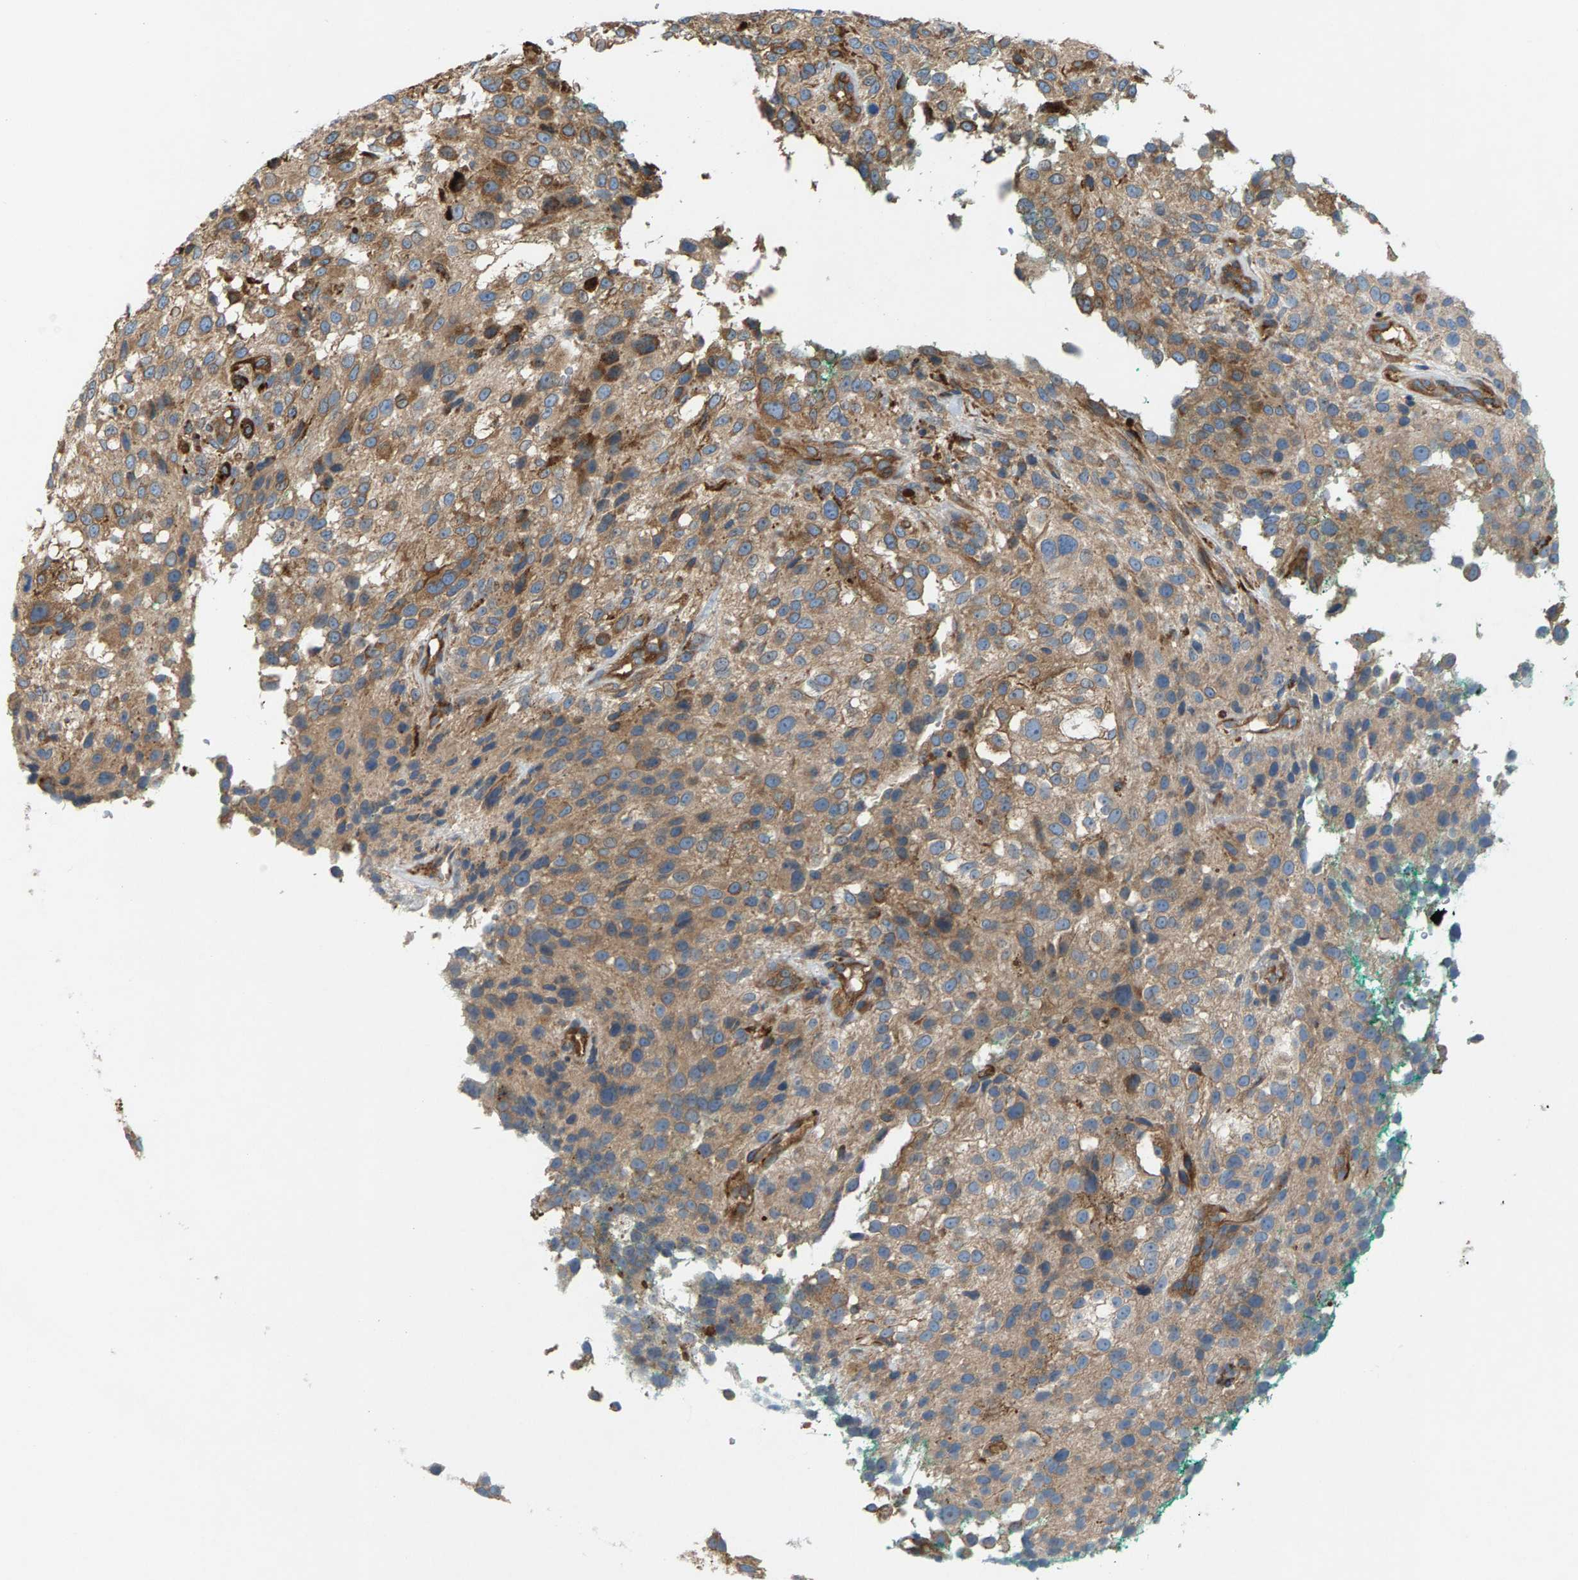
{"staining": {"intensity": "moderate", "quantity": ">75%", "location": "cytoplasmic/membranous"}, "tissue": "melanoma", "cell_type": "Tumor cells", "image_type": "cancer", "snomed": [{"axis": "morphology", "description": "Necrosis, NOS"}, {"axis": "morphology", "description": "Malignant melanoma, NOS"}, {"axis": "topography", "description": "Skin"}], "caption": "A histopathology image of malignant melanoma stained for a protein exhibits moderate cytoplasmic/membranous brown staining in tumor cells. (Stains: DAB in brown, nuclei in blue, Microscopy: brightfield microscopy at high magnification).", "gene": "PDCL", "patient": {"sex": "female", "age": 87}}